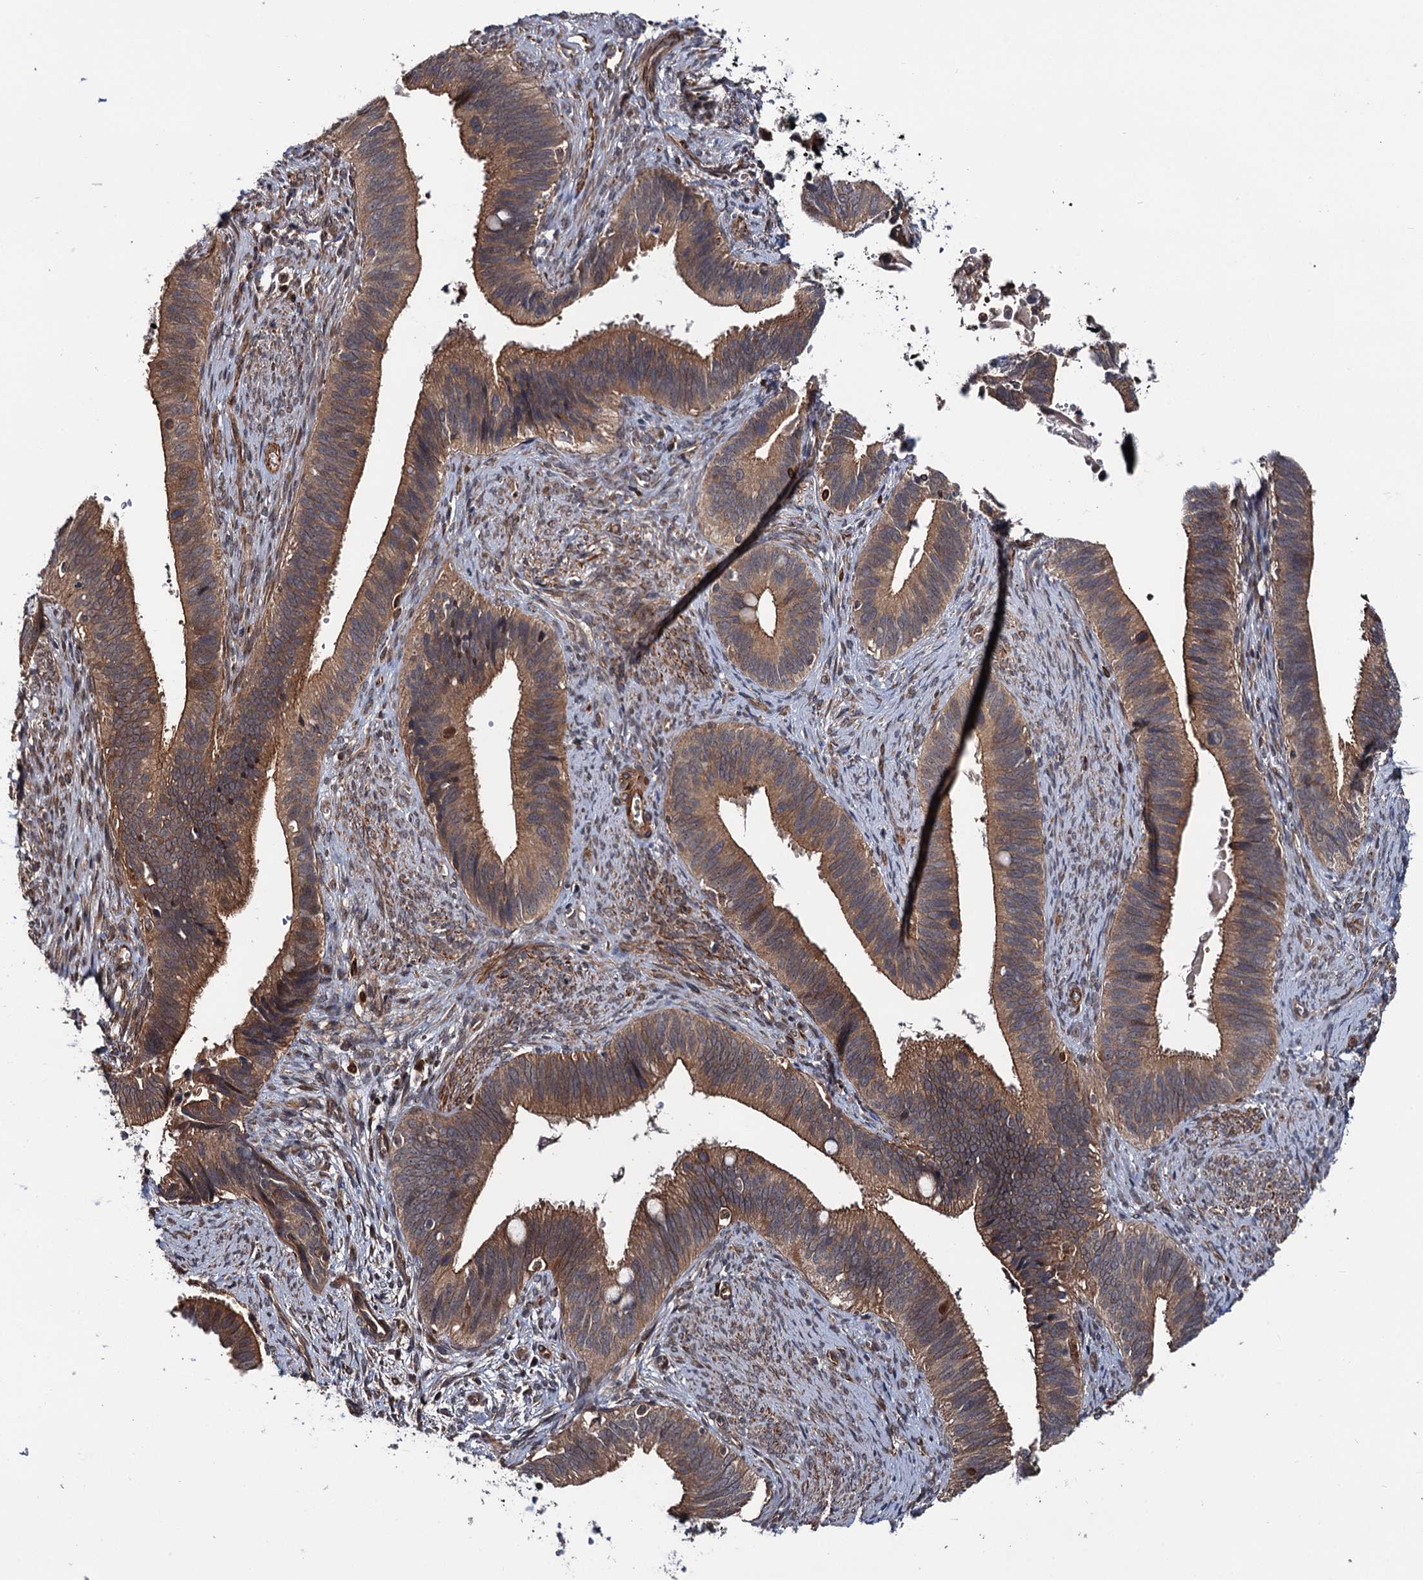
{"staining": {"intensity": "moderate", "quantity": ">75%", "location": "cytoplasmic/membranous"}, "tissue": "cervical cancer", "cell_type": "Tumor cells", "image_type": "cancer", "snomed": [{"axis": "morphology", "description": "Adenocarcinoma, NOS"}, {"axis": "topography", "description": "Cervix"}], "caption": "Tumor cells display medium levels of moderate cytoplasmic/membranous expression in approximately >75% of cells in cervical adenocarcinoma.", "gene": "FSIP1", "patient": {"sex": "female", "age": 42}}